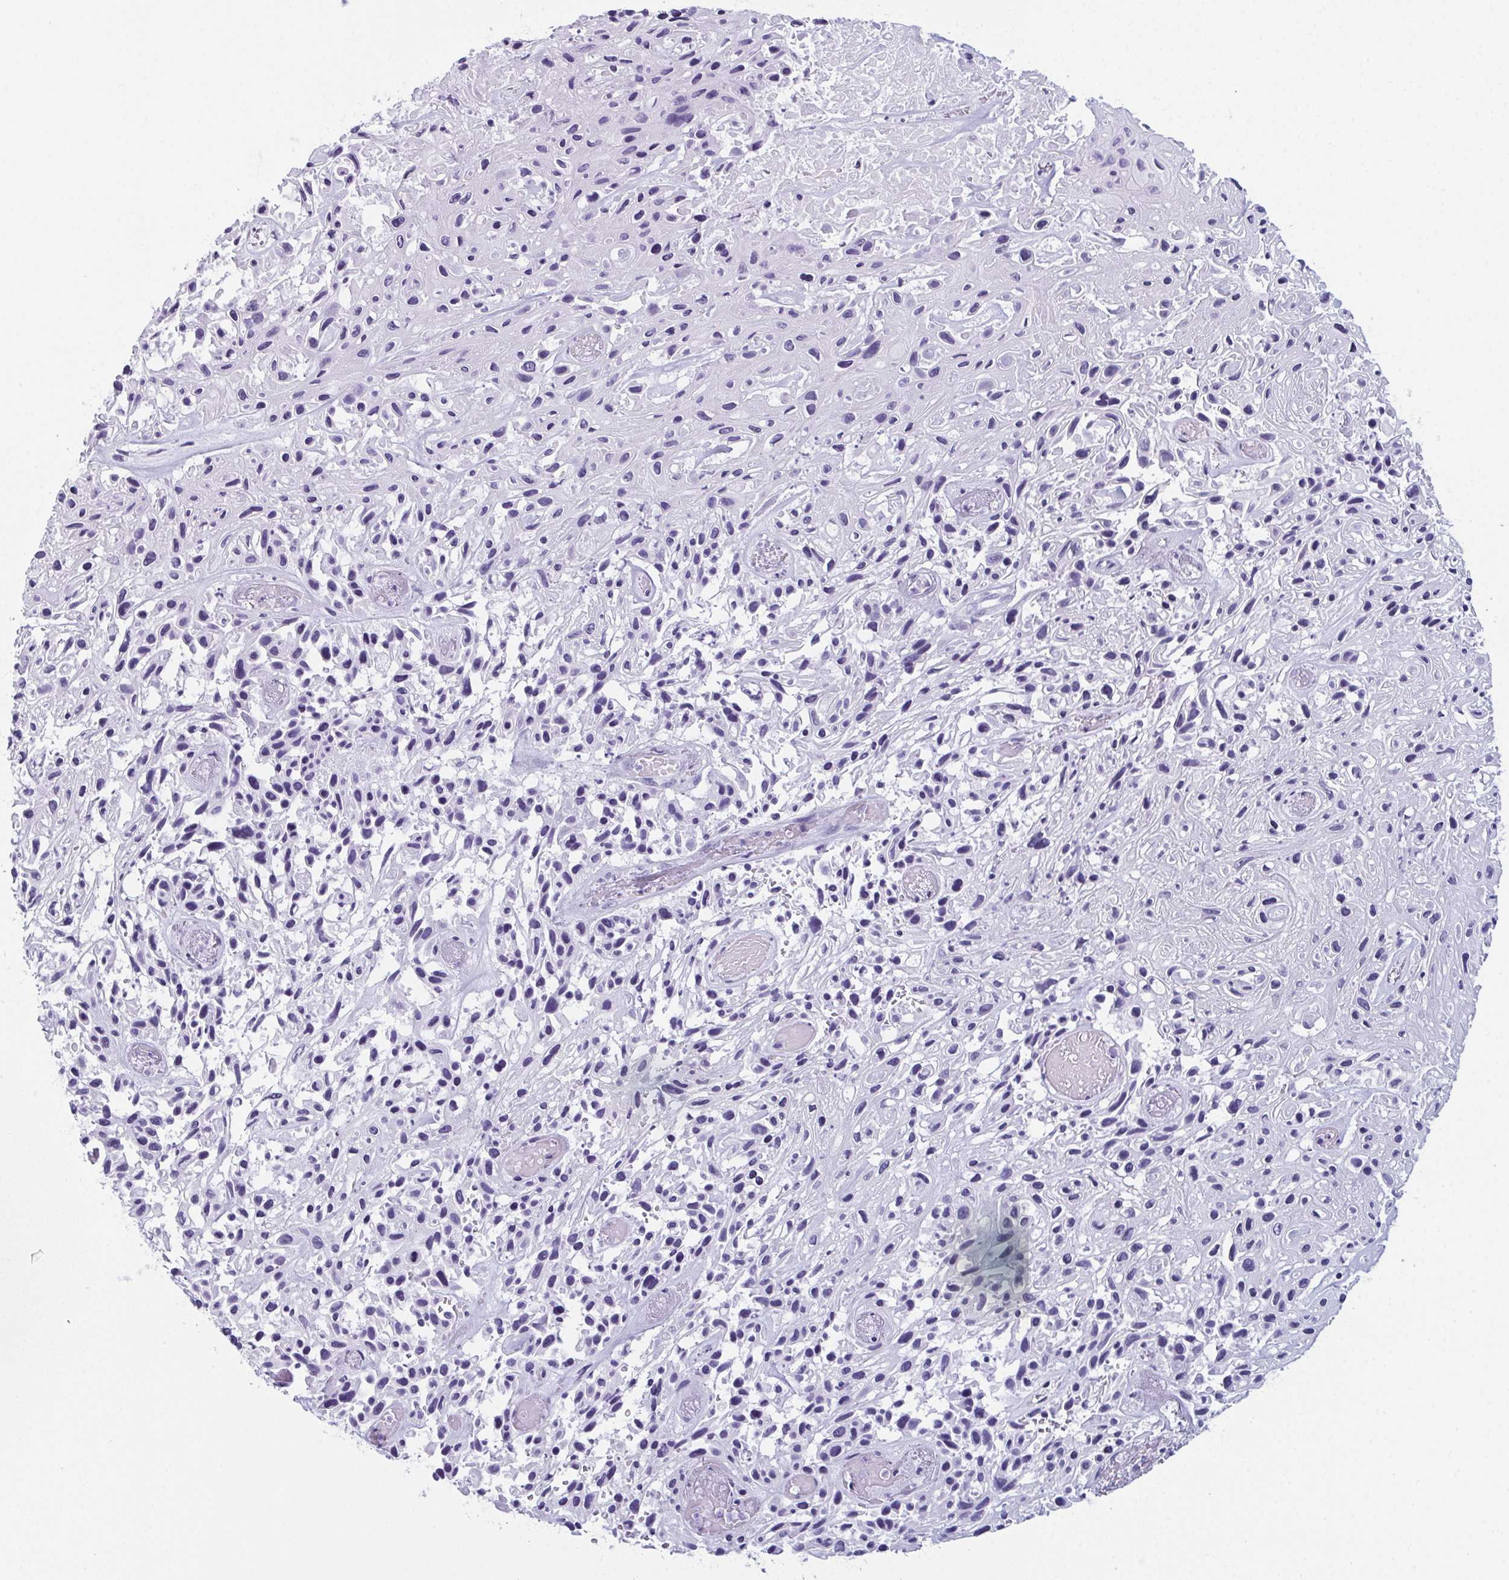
{"staining": {"intensity": "negative", "quantity": "none", "location": "none"}, "tissue": "skin cancer", "cell_type": "Tumor cells", "image_type": "cancer", "snomed": [{"axis": "morphology", "description": "Squamous cell carcinoma, NOS"}, {"axis": "topography", "description": "Skin"}], "caption": "A high-resolution photomicrograph shows IHC staining of skin cancer, which demonstrates no significant staining in tumor cells.", "gene": "ENKUR", "patient": {"sex": "male", "age": 82}}